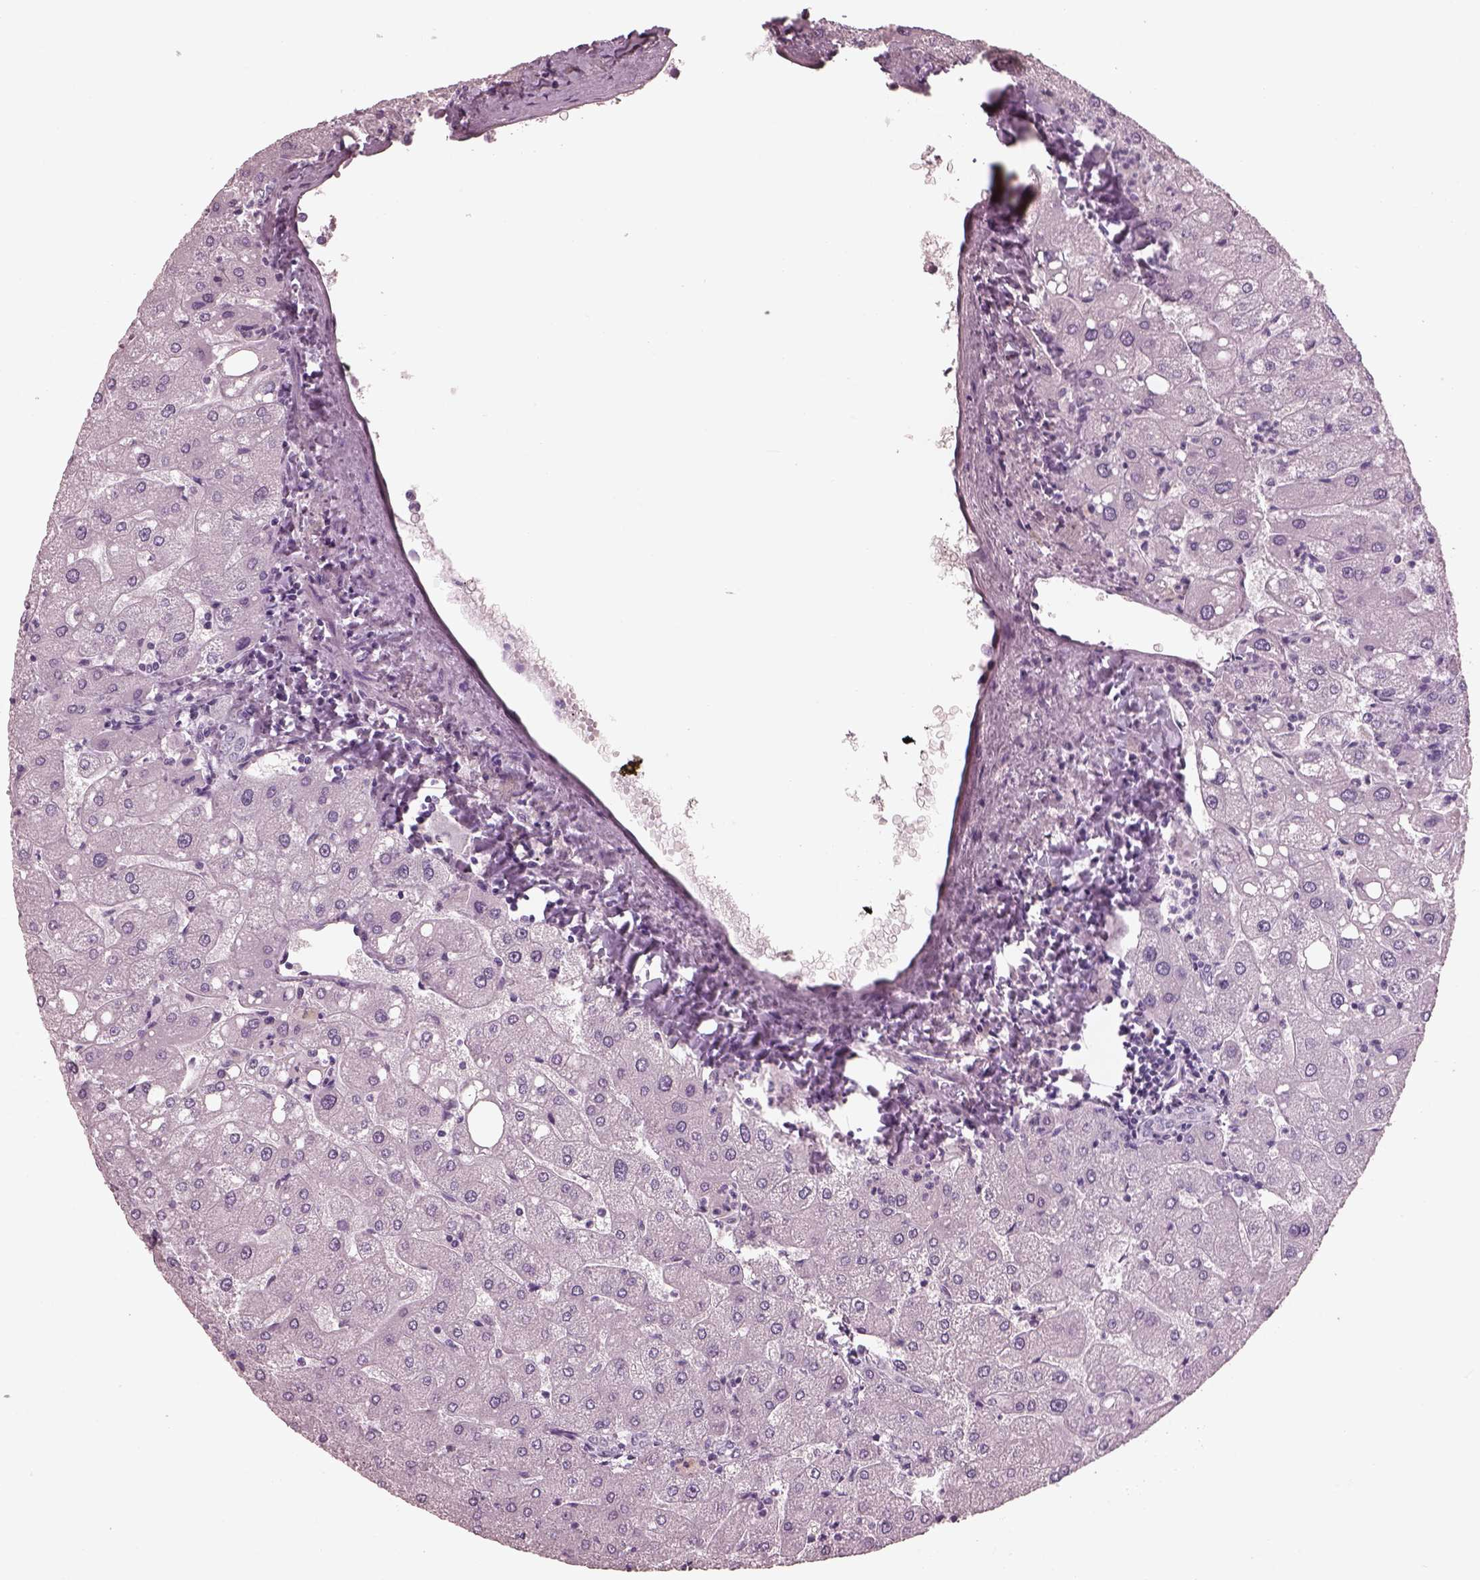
{"staining": {"intensity": "negative", "quantity": "none", "location": "none"}, "tissue": "liver", "cell_type": "Cholangiocytes", "image_type": "normal", "snomed": [{"axis": "morphology", "description": "Normal tissue, NOS"}, {"axis": "topography", "description": "Liver"}], "caption": "IHC image of unremarkable liver stained for a protein (brown), which displays no positivity in cholangiocytes. (DAB immunohistochemistry (IHC), high magnification).", "gene": "FABP9", "patient": {"sex": "male", "age": 67}}